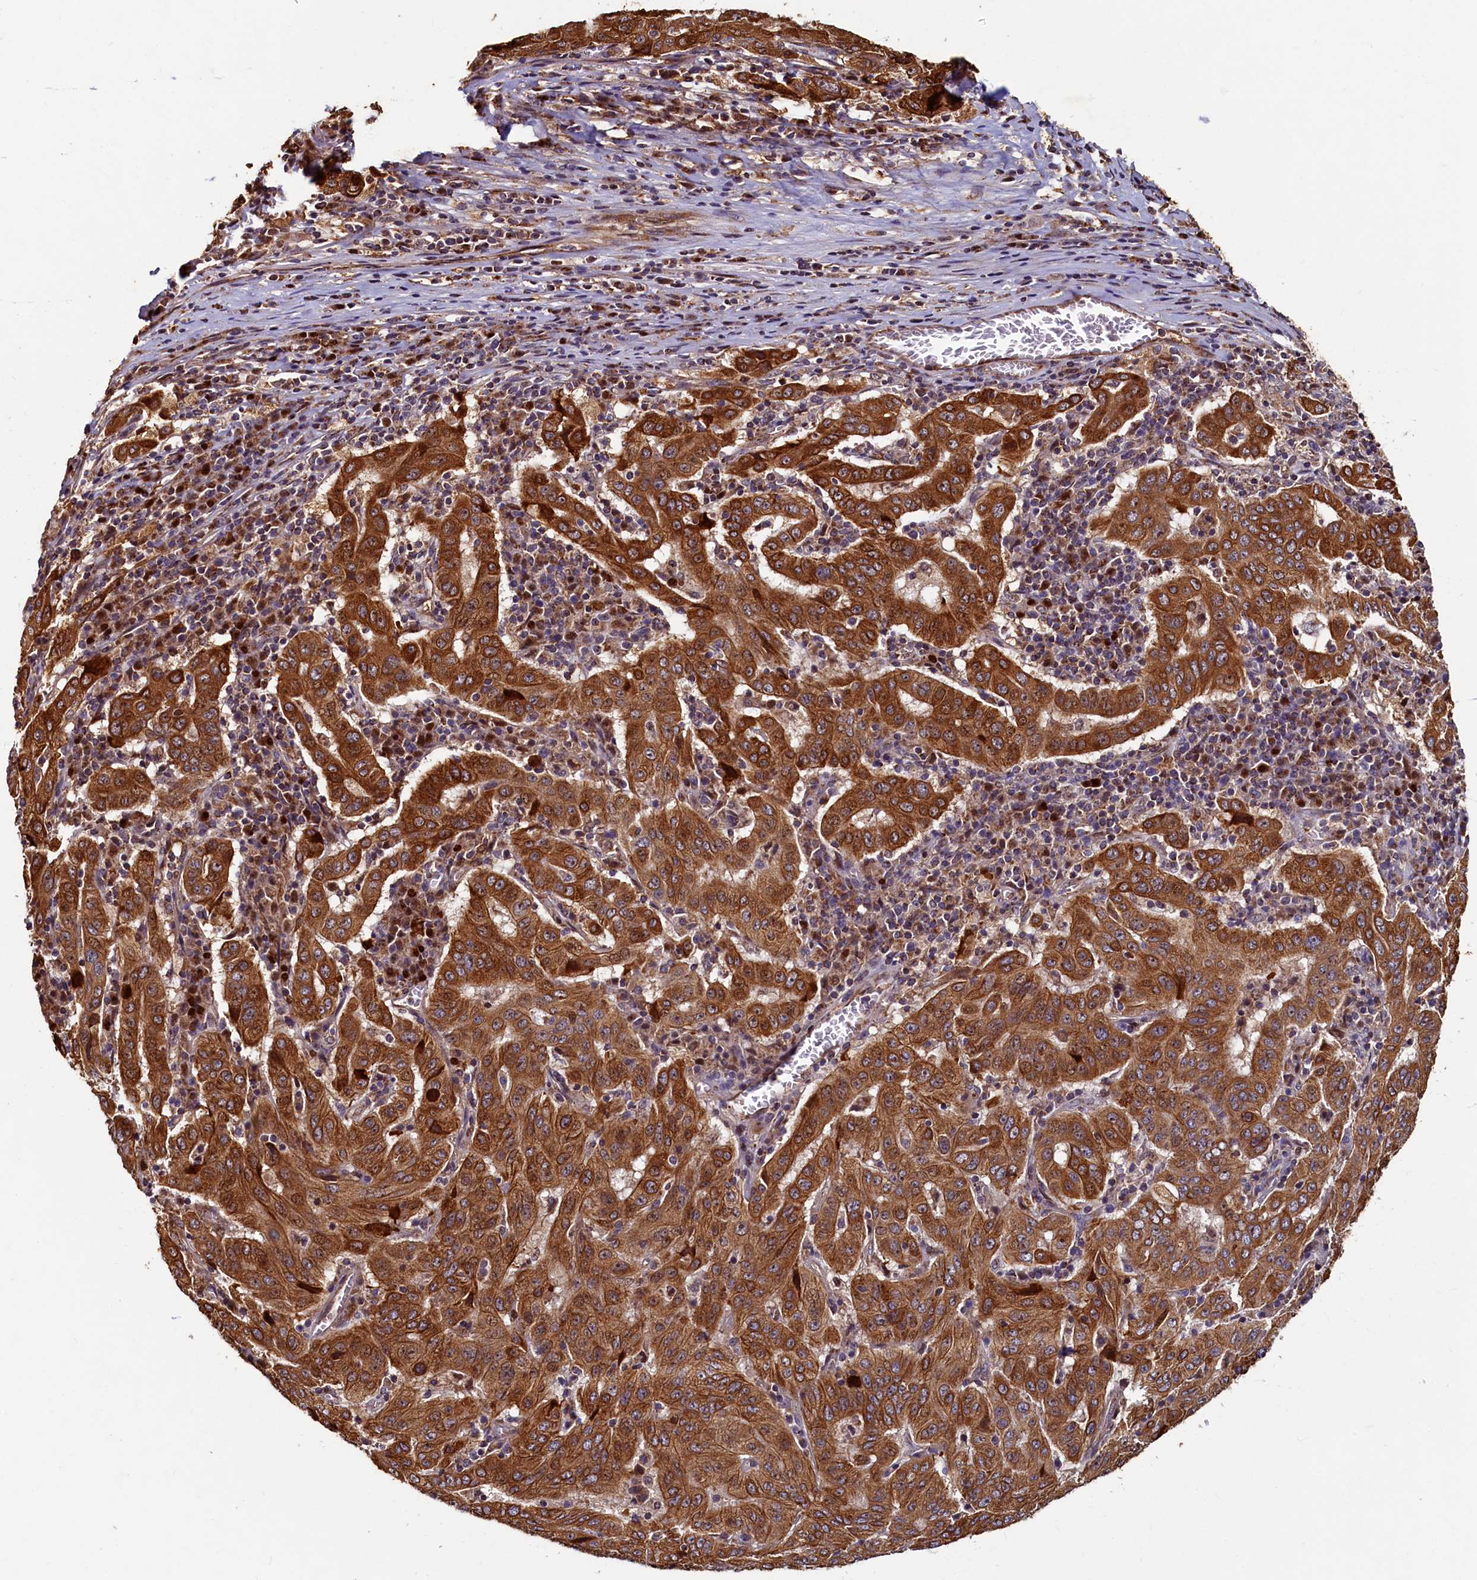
{"staining": {"intensity": "strong", "quantity": ">75%", "location": "cytoplasmic/membranous"}, "tissue": "pancreatic cancer", "cell_type": "Tumor cells", "image_type": "cancer", "snomed": [{"axis": "morphology", "description": "Adenocarcinoma, NOS"}, {"axis": "topography", "description": "Pancreas"}], "caption": "This is a histology image of IHC staining of adenocarcinoma (pancreatic), which shows strong expression in the cytoplasmic/membranous of tumor cells.", "gene": "NCKAP5L", "patient": {"sex": "male", "age": 63}}